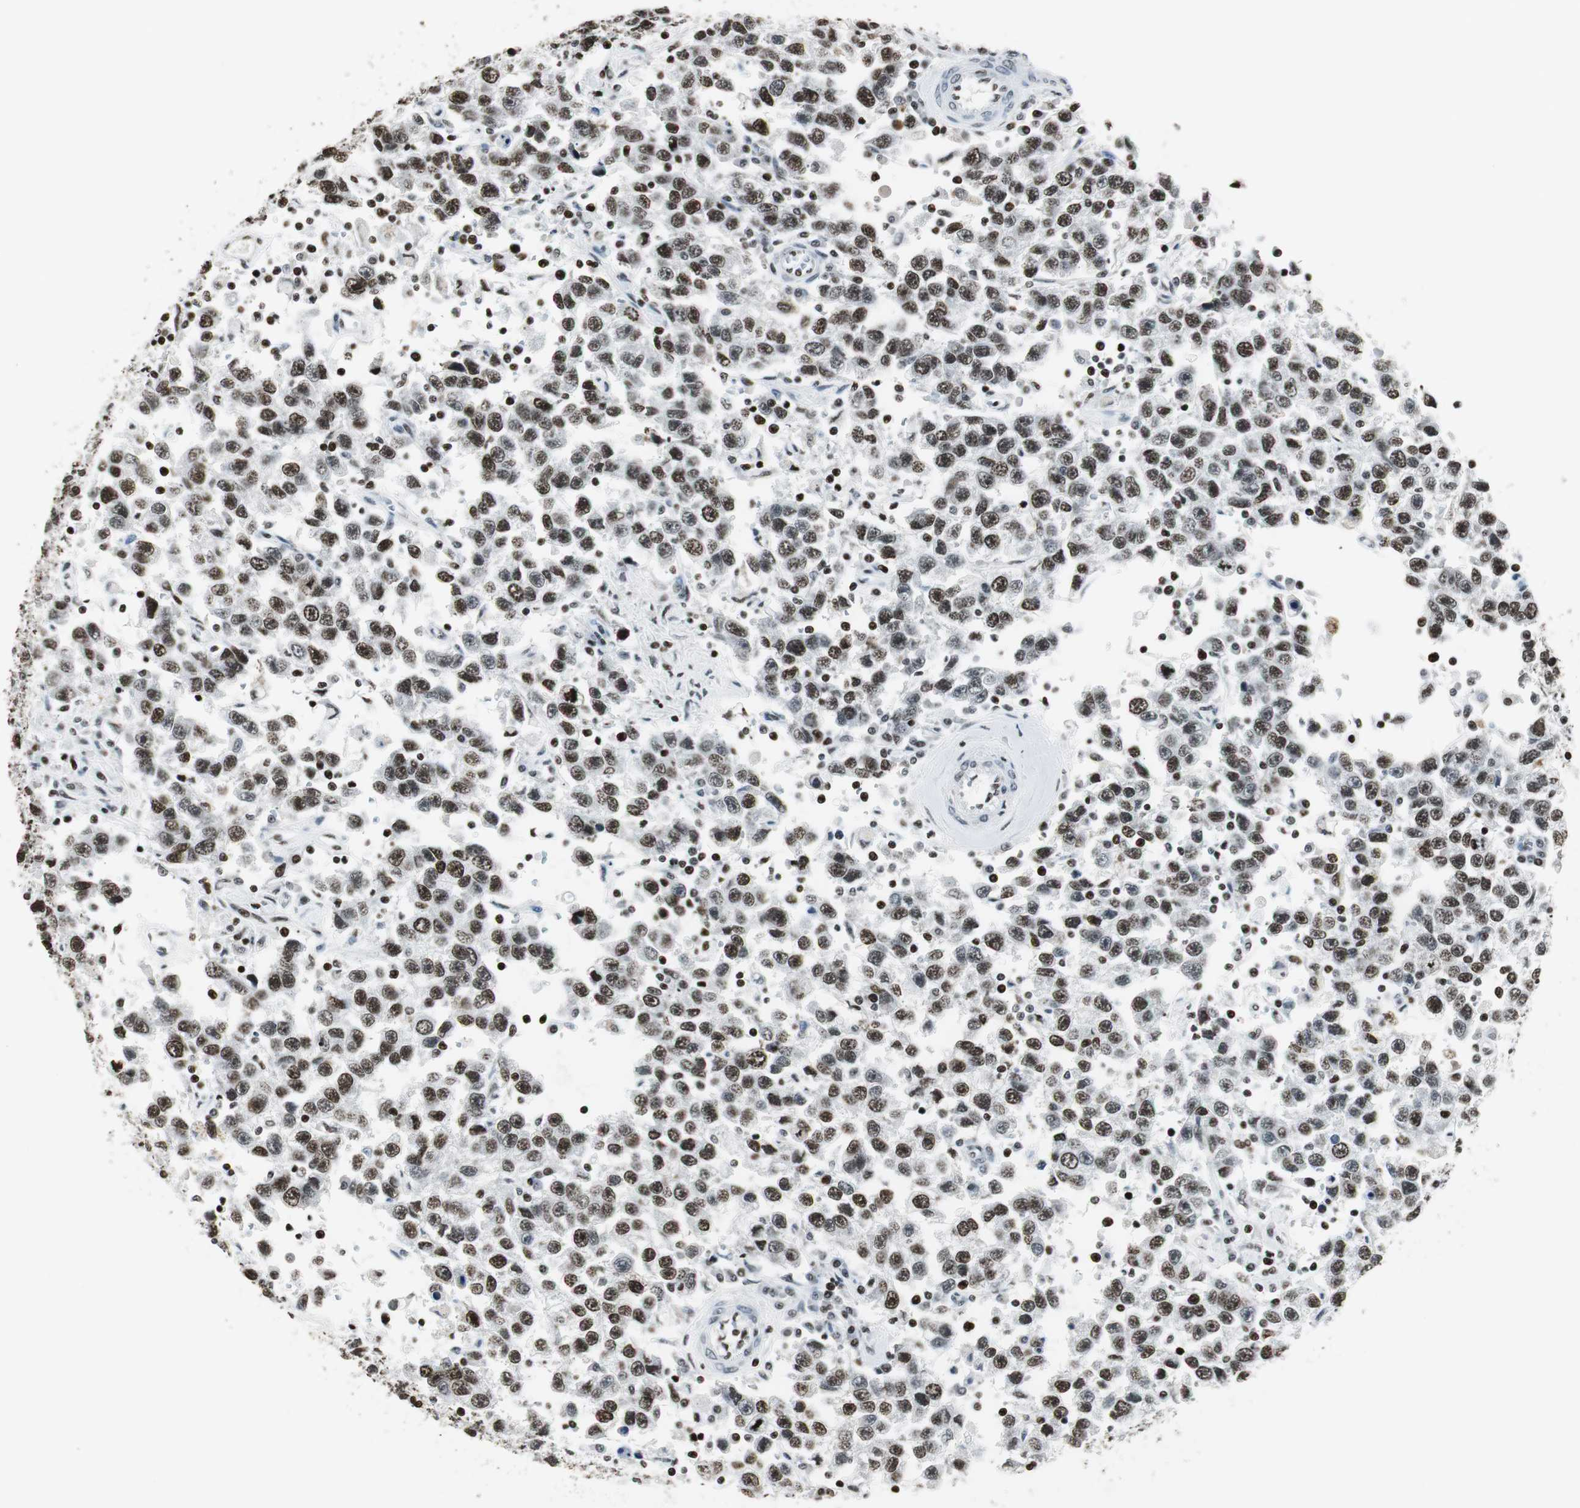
{"staining": {"intensity": "moderate", "quantity": ">75%", "location": "nuclear"}, "tissue": "testis cancer", "cell_type": "Tumor cells", "image_type": "cancer", "snomed": [{"axis": "morphology", "description": "Seminoma, NOS"}, {"axis": "topography", "description": "Testis"}], "caption": "High-power microscopy captured an immunohistochemistry (IHC) histopathology image of seminoma (testis), revealing moderate nuclear staining in about >75% of tumor cells.", "gene": "RBBP4", "patient": {"sex": "male", "age": 41}}